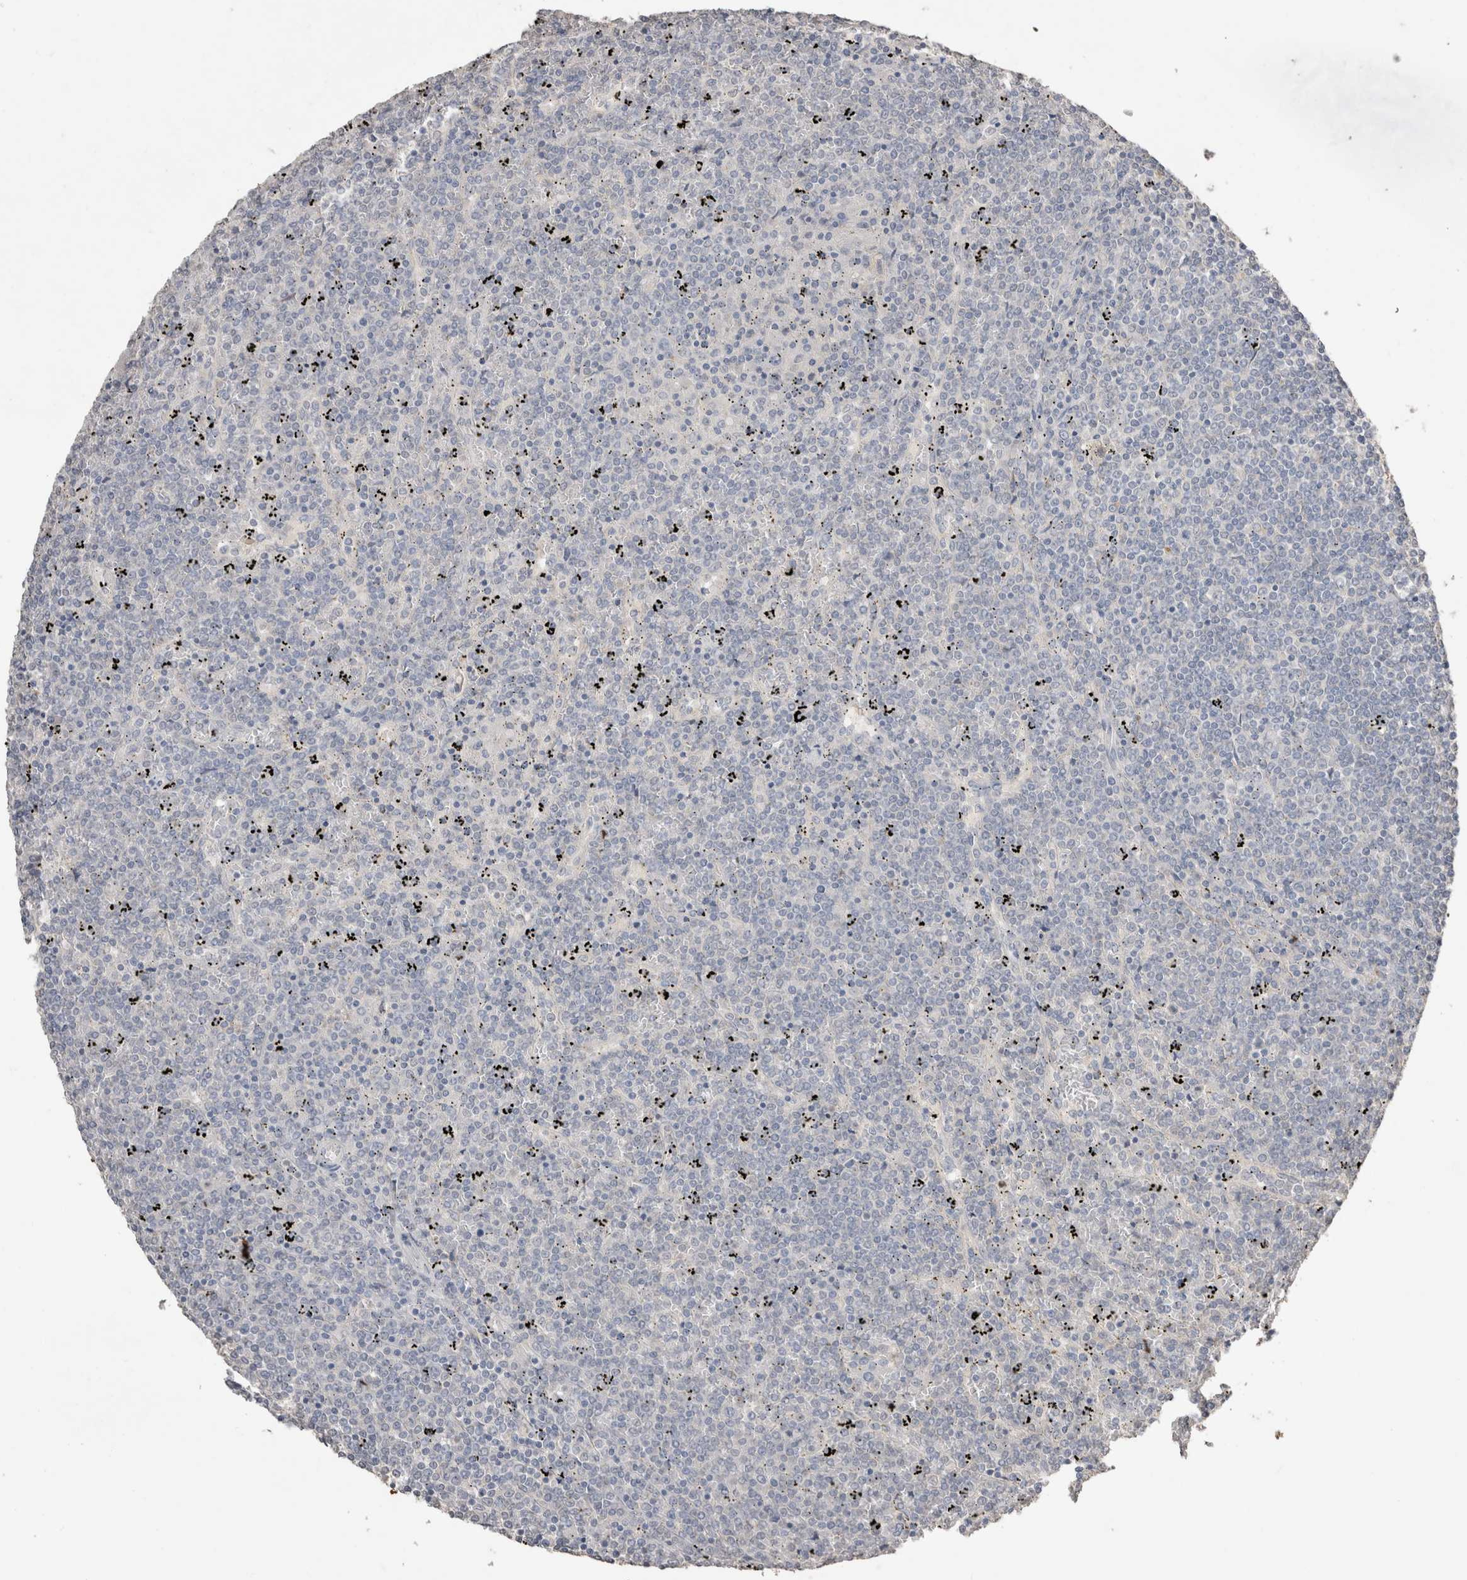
{"staining": {"intensity": "negative", "quantity": "none", "location": "none"}, "tissue": "lymphoma", "cell_type": "Tumor cells", "image_type": "cancer", "snomed": [{"axis": "morphology", "description": "Malignant lymphoma, non-Hodgkin's type, Low grade"}, {"axis": "topography", "description": "Spleen"}], "caption": "High magnification brightfield microscopy of lymphoma stained with DAB (brown) and counterstained with hematoxylin (blue): tumor cells show no significant positivity.", "gene": "NAALADL2", "patient": {"sex": "female", "age": 19}}